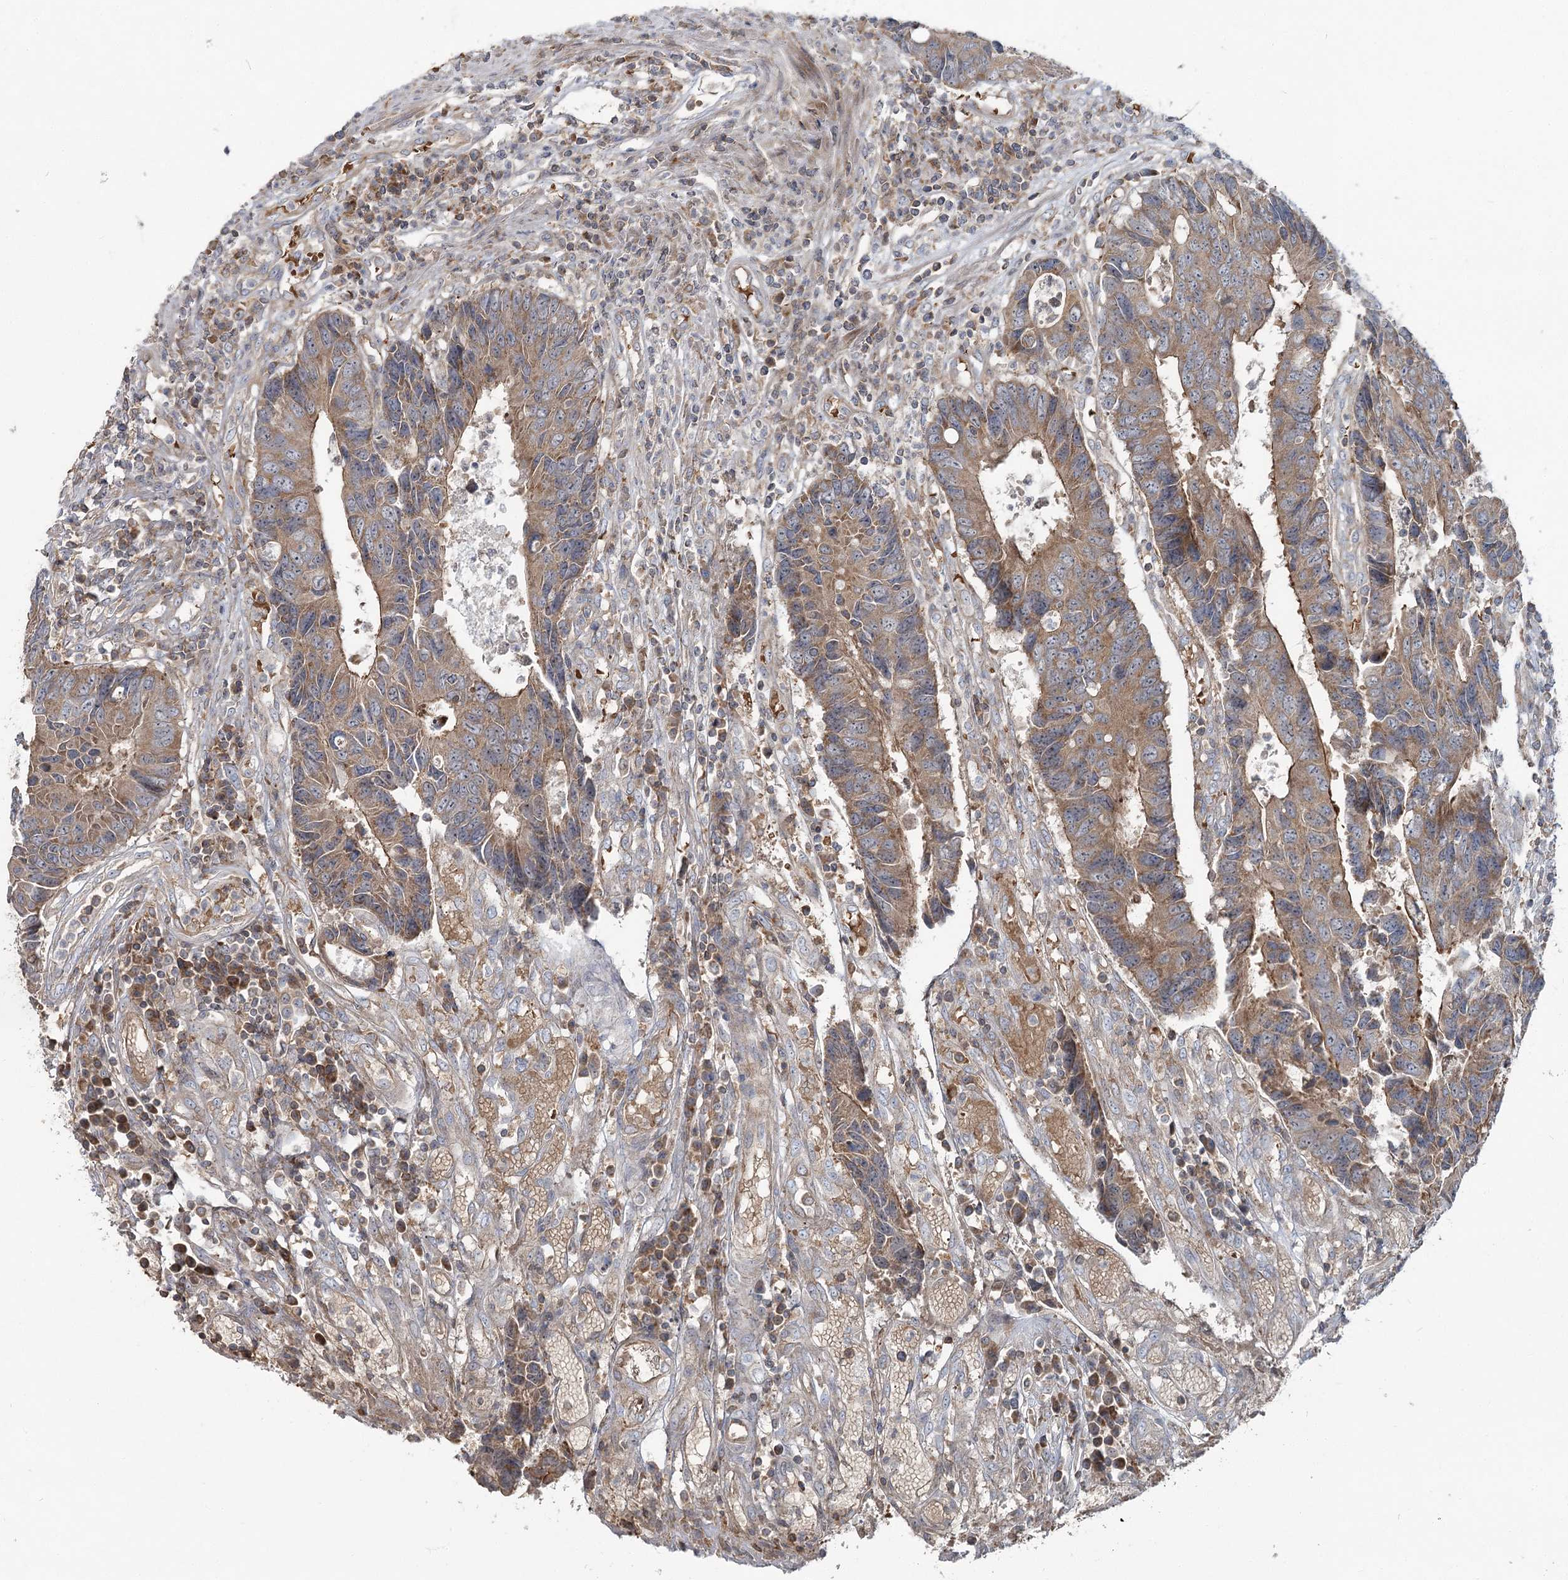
{"staining": {"intensity": "moderate", "quantity": ">75%", "location": "cytoplasmic/membranous"}, "tissue": "colorectal cancer", "cell_type": "Tumor cells", "image_type": "cancer", "snomed": [{"axis": "morphology", "description": "Adenocarcinoma, NOS"}, {"axis": "topography", "description": "Rectum"}], "caption": "Immunohistochemistry staining of colorectal cancer (adenocarcinoma), which reveals medium levels of moderate cytoplasmic/membranous staining in about >75% of tumor cells indicating moderate cytoplasmic/membranous protein positivity. The staining was performed using DAB (brown) for protein detection and nuclei were counterstained in hematoxylin (blue).", "gene": "PCBD2", "patient": {"sex": "male", "age": 84}}